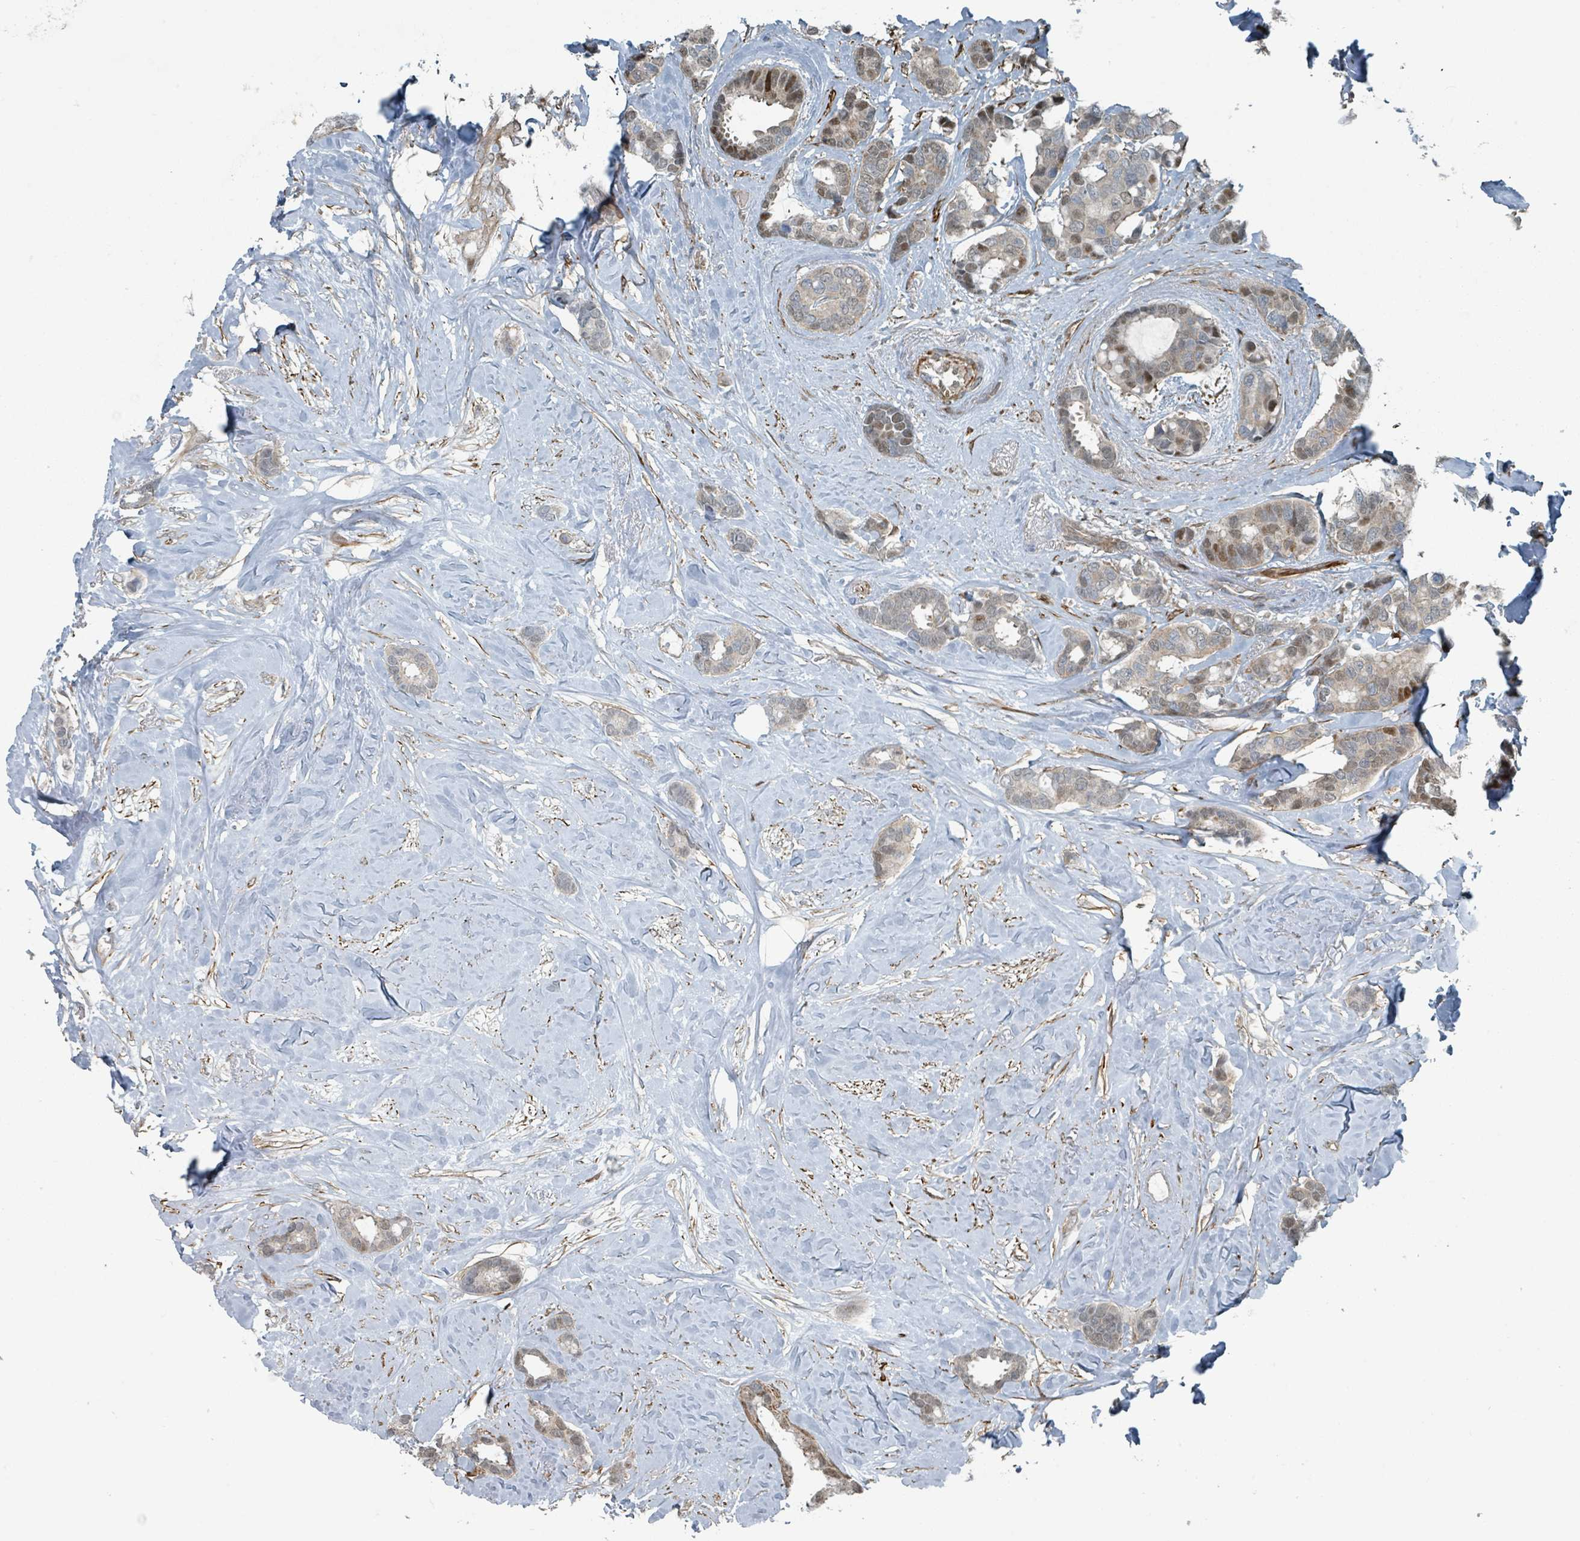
{"staining": {"intensity": "moderate", "quantity": "25%-75%", "location": "cytoplasmic/membranous,nuclear"}, "tissue": "breast cancer", "cell_type": "Tumor cells", "image_type": "cancer", "snomed": [{"axis": "morphology", "description": "Duct carcinoma"}, {"axis": "topography", "description": "Breast"}], "caption": "This is an image of immunohistochemistry staining of breast infiltrating ductal carcinoma, which shows moderate expression in the cytoplasmic/membranous and nuclear of tumor cells.", "gene": "RHPN2", "patient": {"sex": "female", "age": 87}}